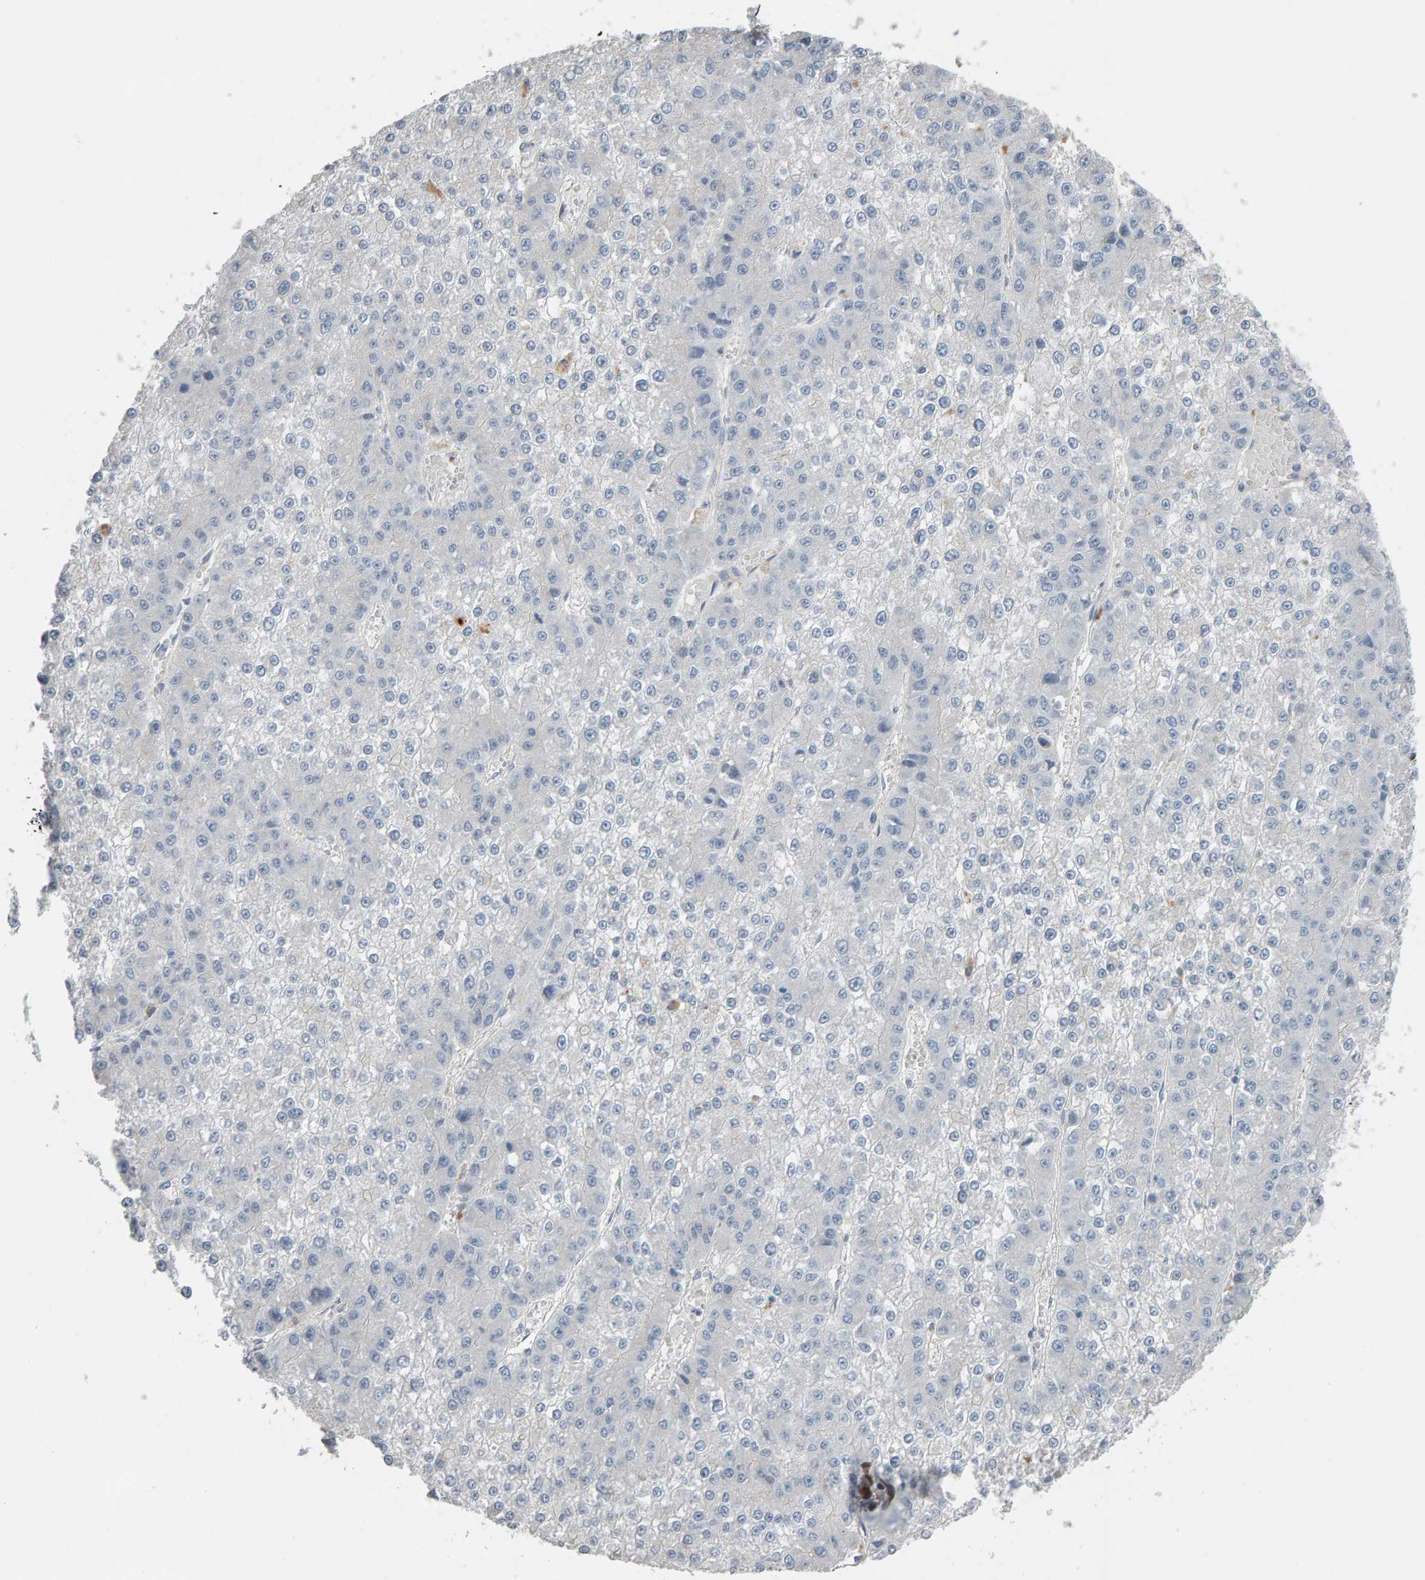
{"staining": {"intensity": "negative", "quantity": "none", "location": "none"}, "tissue": "liver cancer", "cell_type": "Tumor cells", "image_type": "cancer", "snomed": [{"axis": "morphology", "description": "Carcinoma, Hepatocellular, NOS"}, {"axis": "topography", "description": "Liver"}], "caption": "Immunohistochemistry (IHC) of human liver hepatocellular carcinoma reveals no staining in tumor cells.", "gene": "IPPK", "patient": {"sex": "female", "age": 73}}